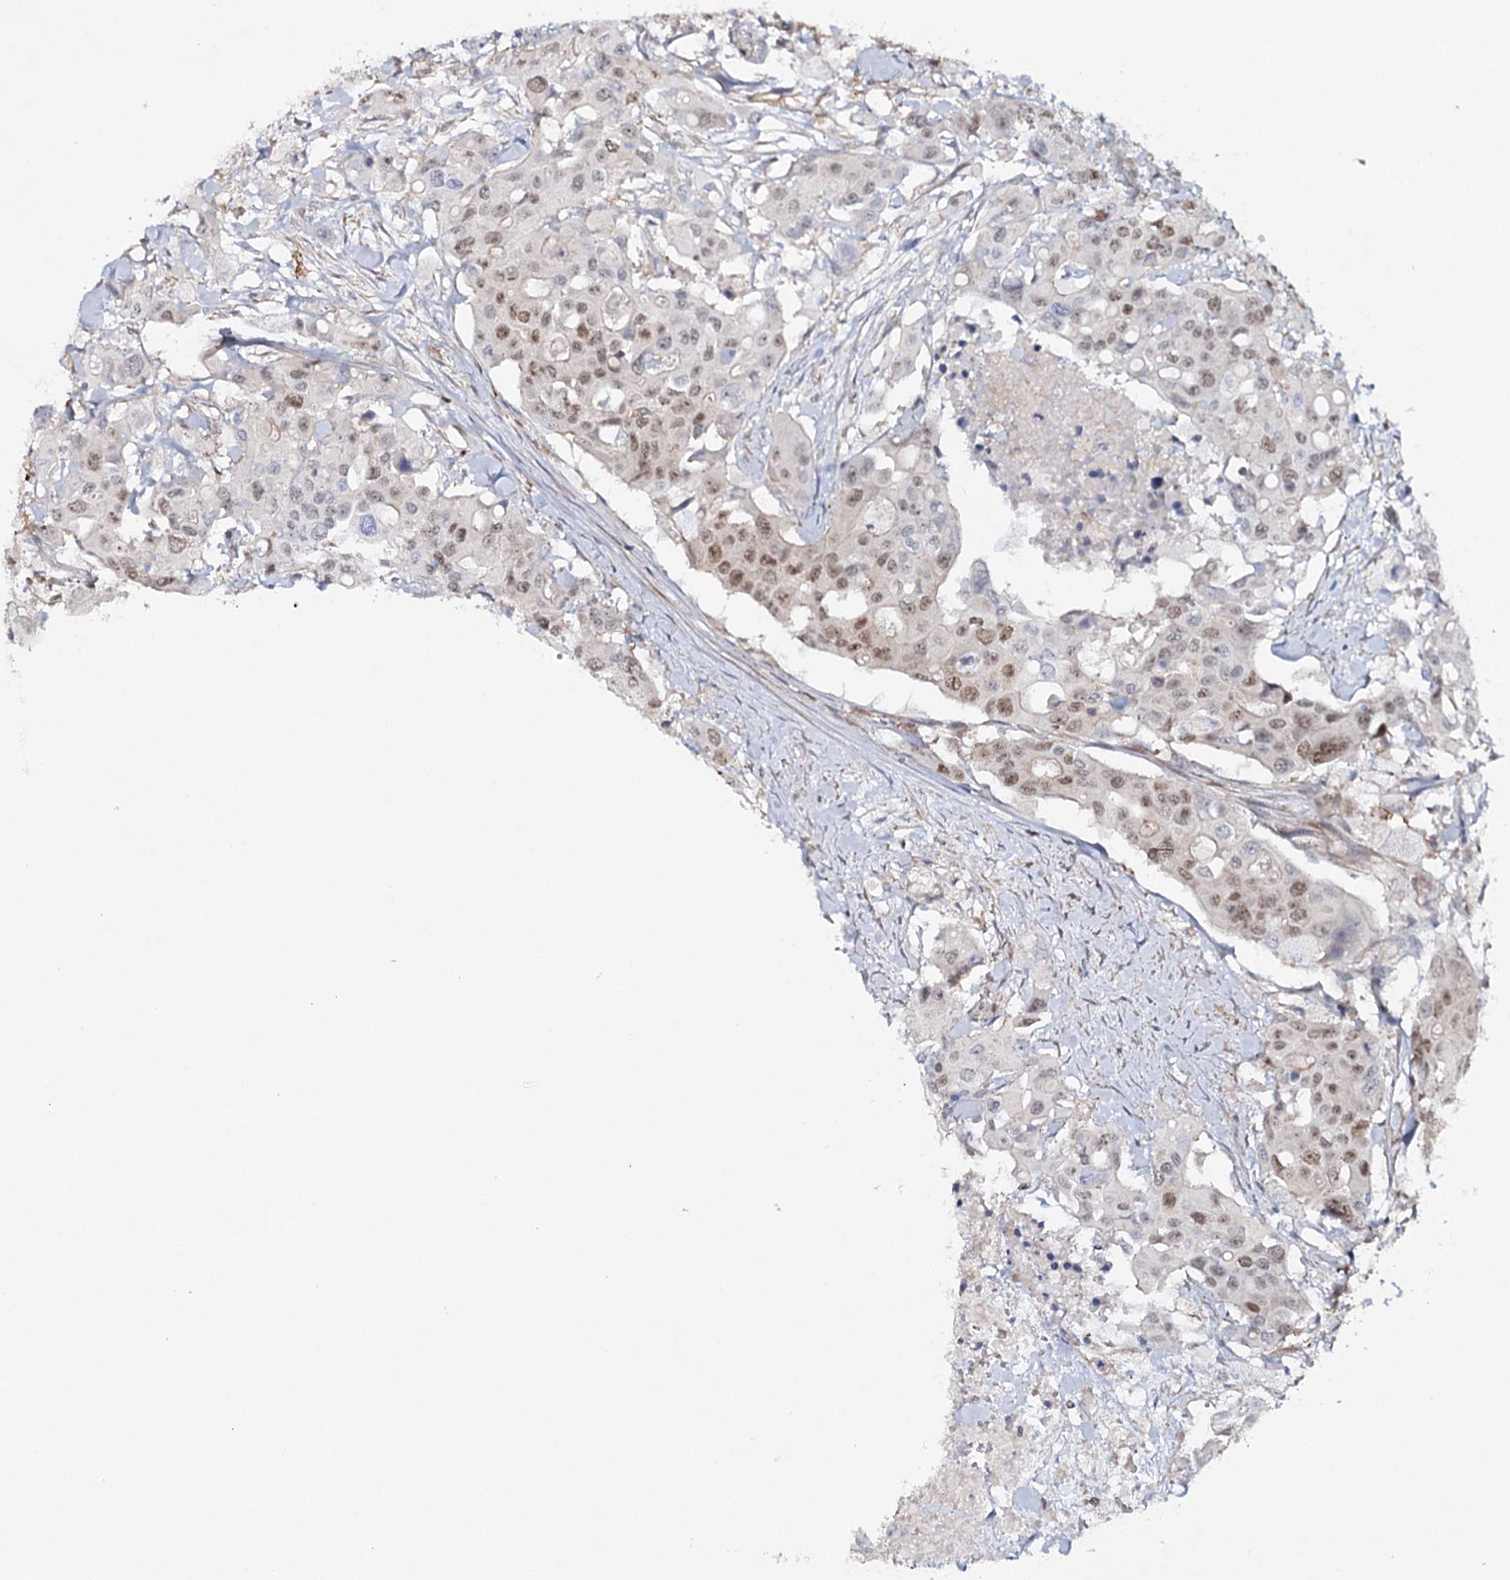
{"staining": {"intensity": "moderate", "quantity": ">75%", "location": "cytoplasmic/membranous"}, "tissue": "colorectal cancer", "cell_type": "Tumor cells", "image_type": "cancer", "snomed": [{"axis": "morphology", "description": "Adenocarcinoma, NOS"}, {"axis": "topography", "description": "Colon"}], "caption": "Colorectal adenocarcinoma tissue displays moderate cytoplasmic/membranous expression in approximately >75% of tumor cells", "gene": "ZC3H8", "patient": {"sex": "male", "age": 77}}